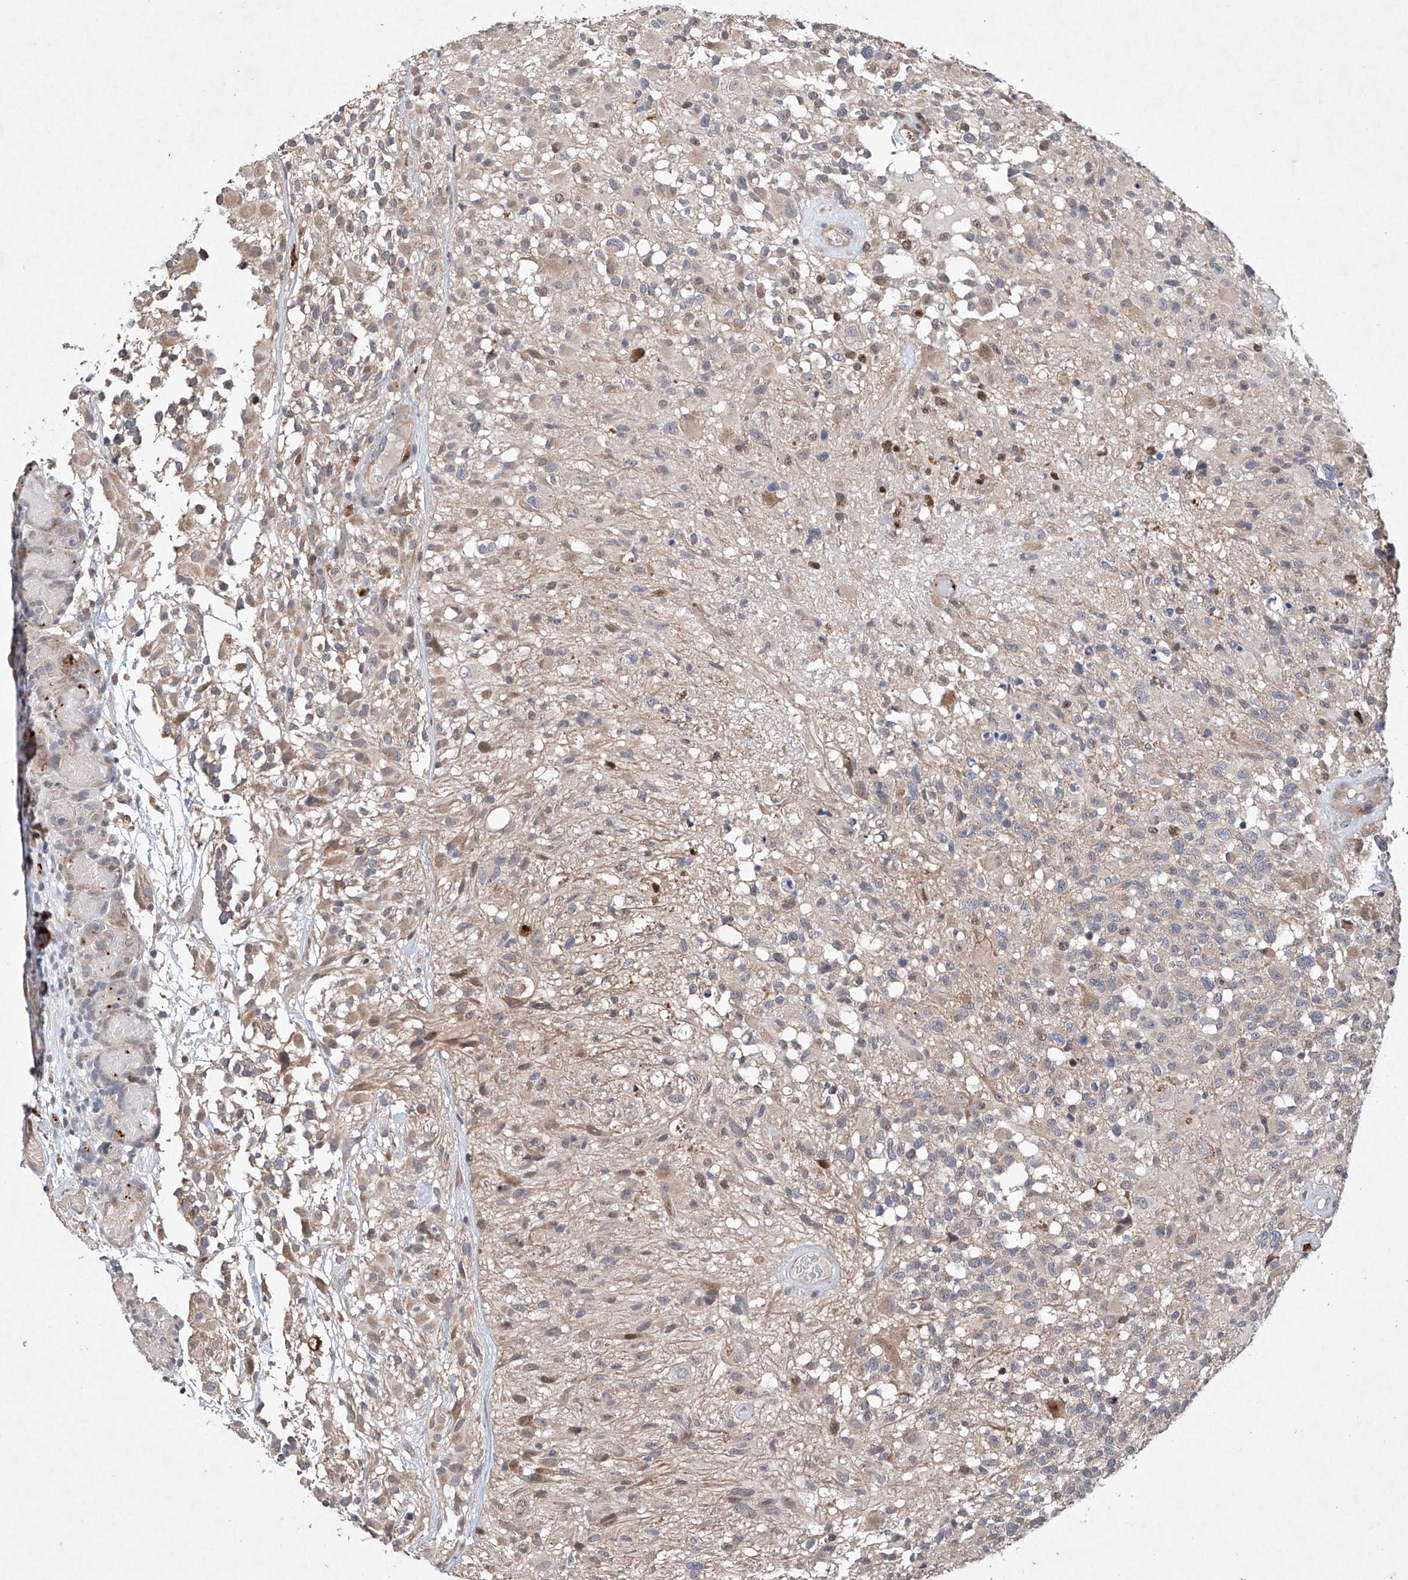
{"staining": {"intensity": "negative", "quantity": "none", "location": "none"}, "tissue": "glioma", "cell_type": "Tumor cells", "image_type": "cancer", "snomed": [{"axis": "morphology", "description": "Glioma, malignant, High grade"}, {"axis": "morphology", "description": "Glioblastoma, NOS"}, {"axis": "topography", "description": "Brain"}], "caption": "Tumor cells are negative for brown protein staining in glioma.", "gene": "AFG1L", "patient": {"sex": "male", "age": 60}}